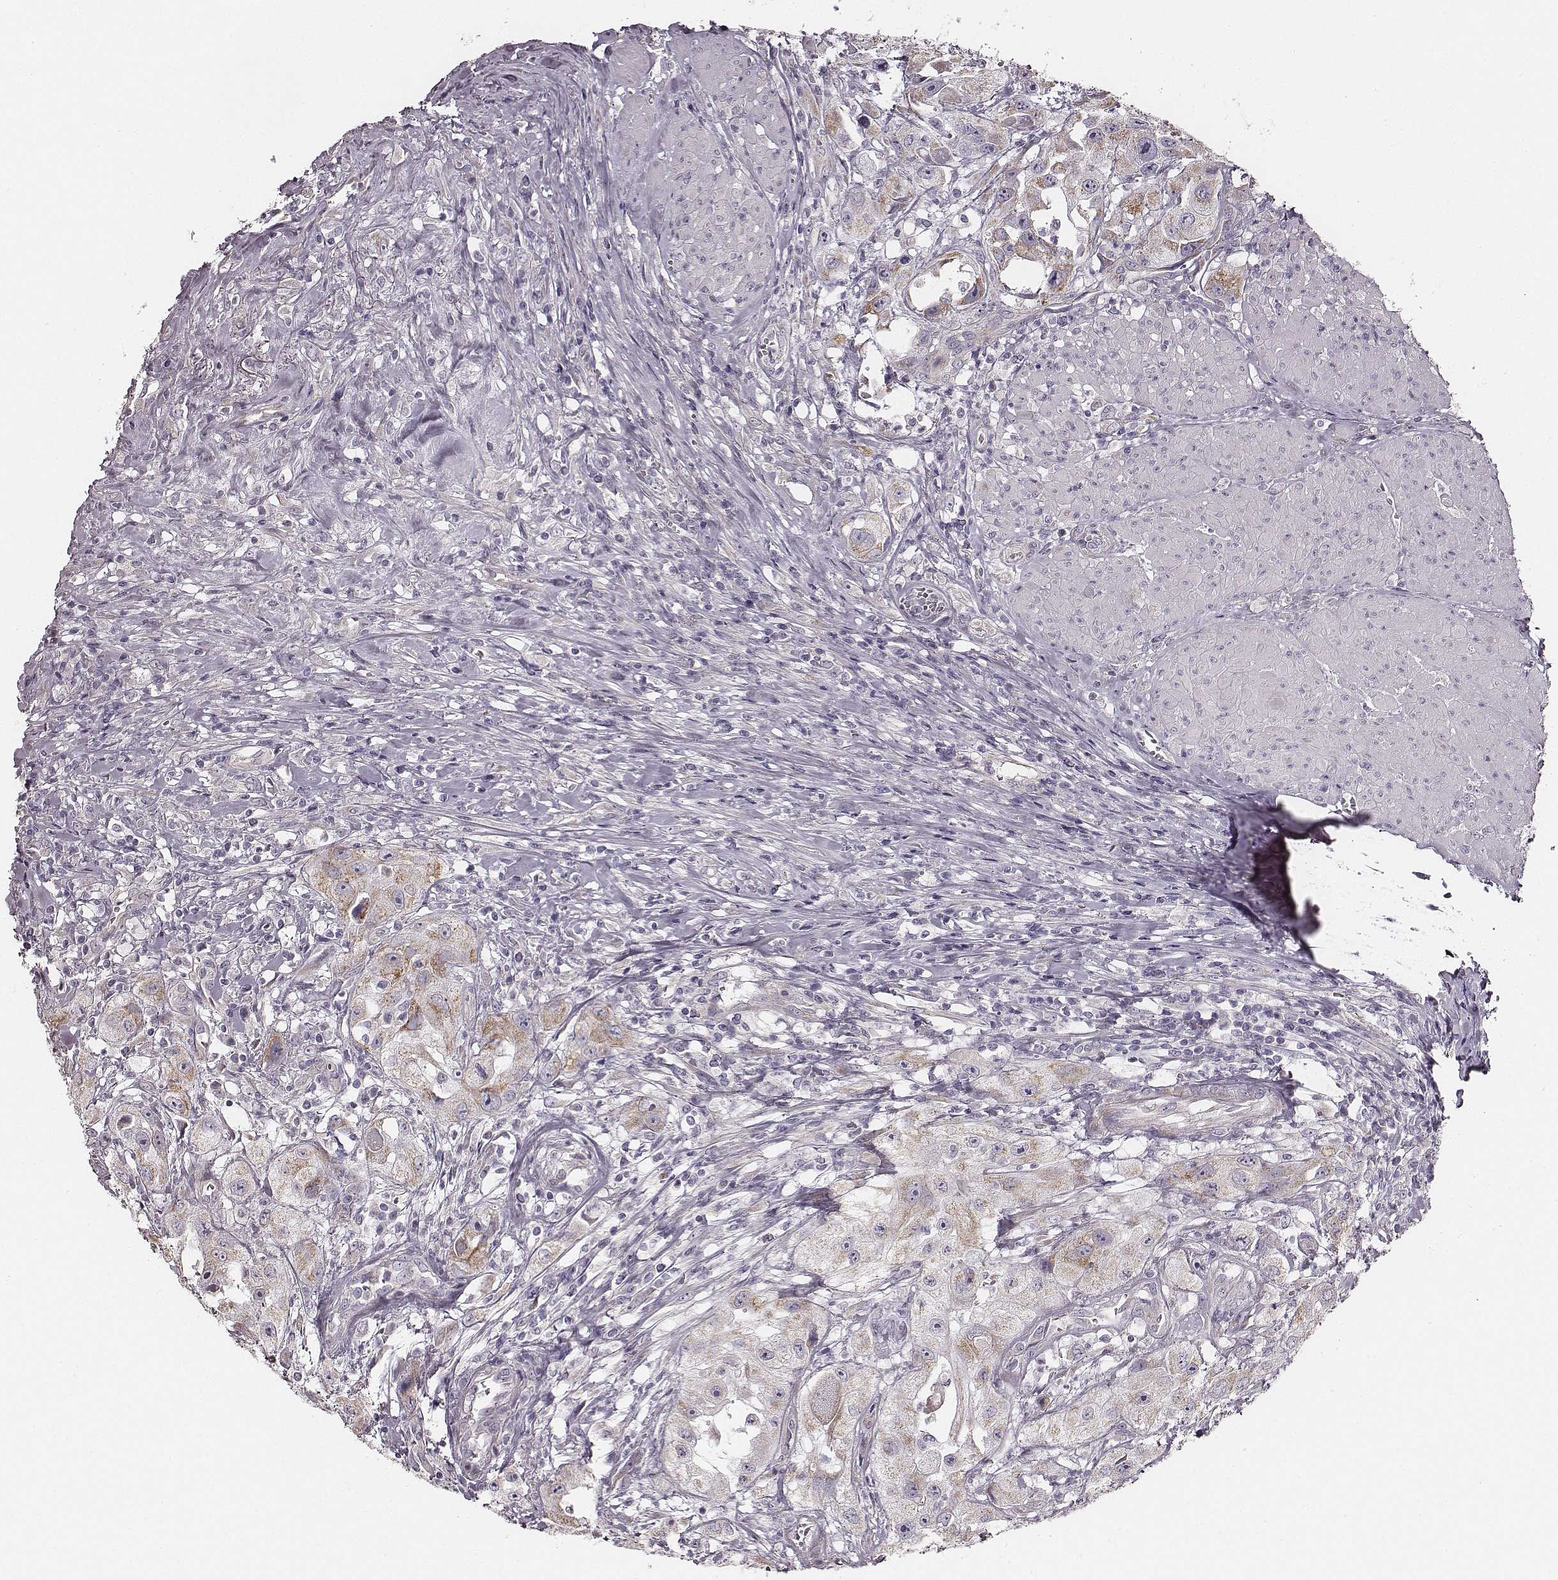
{"staining": {"intensity": "weak", "quantity": "25%-75%", "location": "cytoplasmic/membranous"}, "tissue": "urothelial cancer", "cell_type": "Tumor cells", "image_type": "cancer", "snomed": [{"axis": "morphology", "description": "Urothelial carcinoma, High grade"}, {"axis": "topography", "description": "Urinary bladder"}], "caption": "Urothelial carcinoma (high-grade) stained with a brown dye demonstrates weak cytoplasmic/membranous positive staining in approximately 25%-75% of tumor cells.", "gene": "UBL4B", "patient": {"sex": "male", "age": 79}}